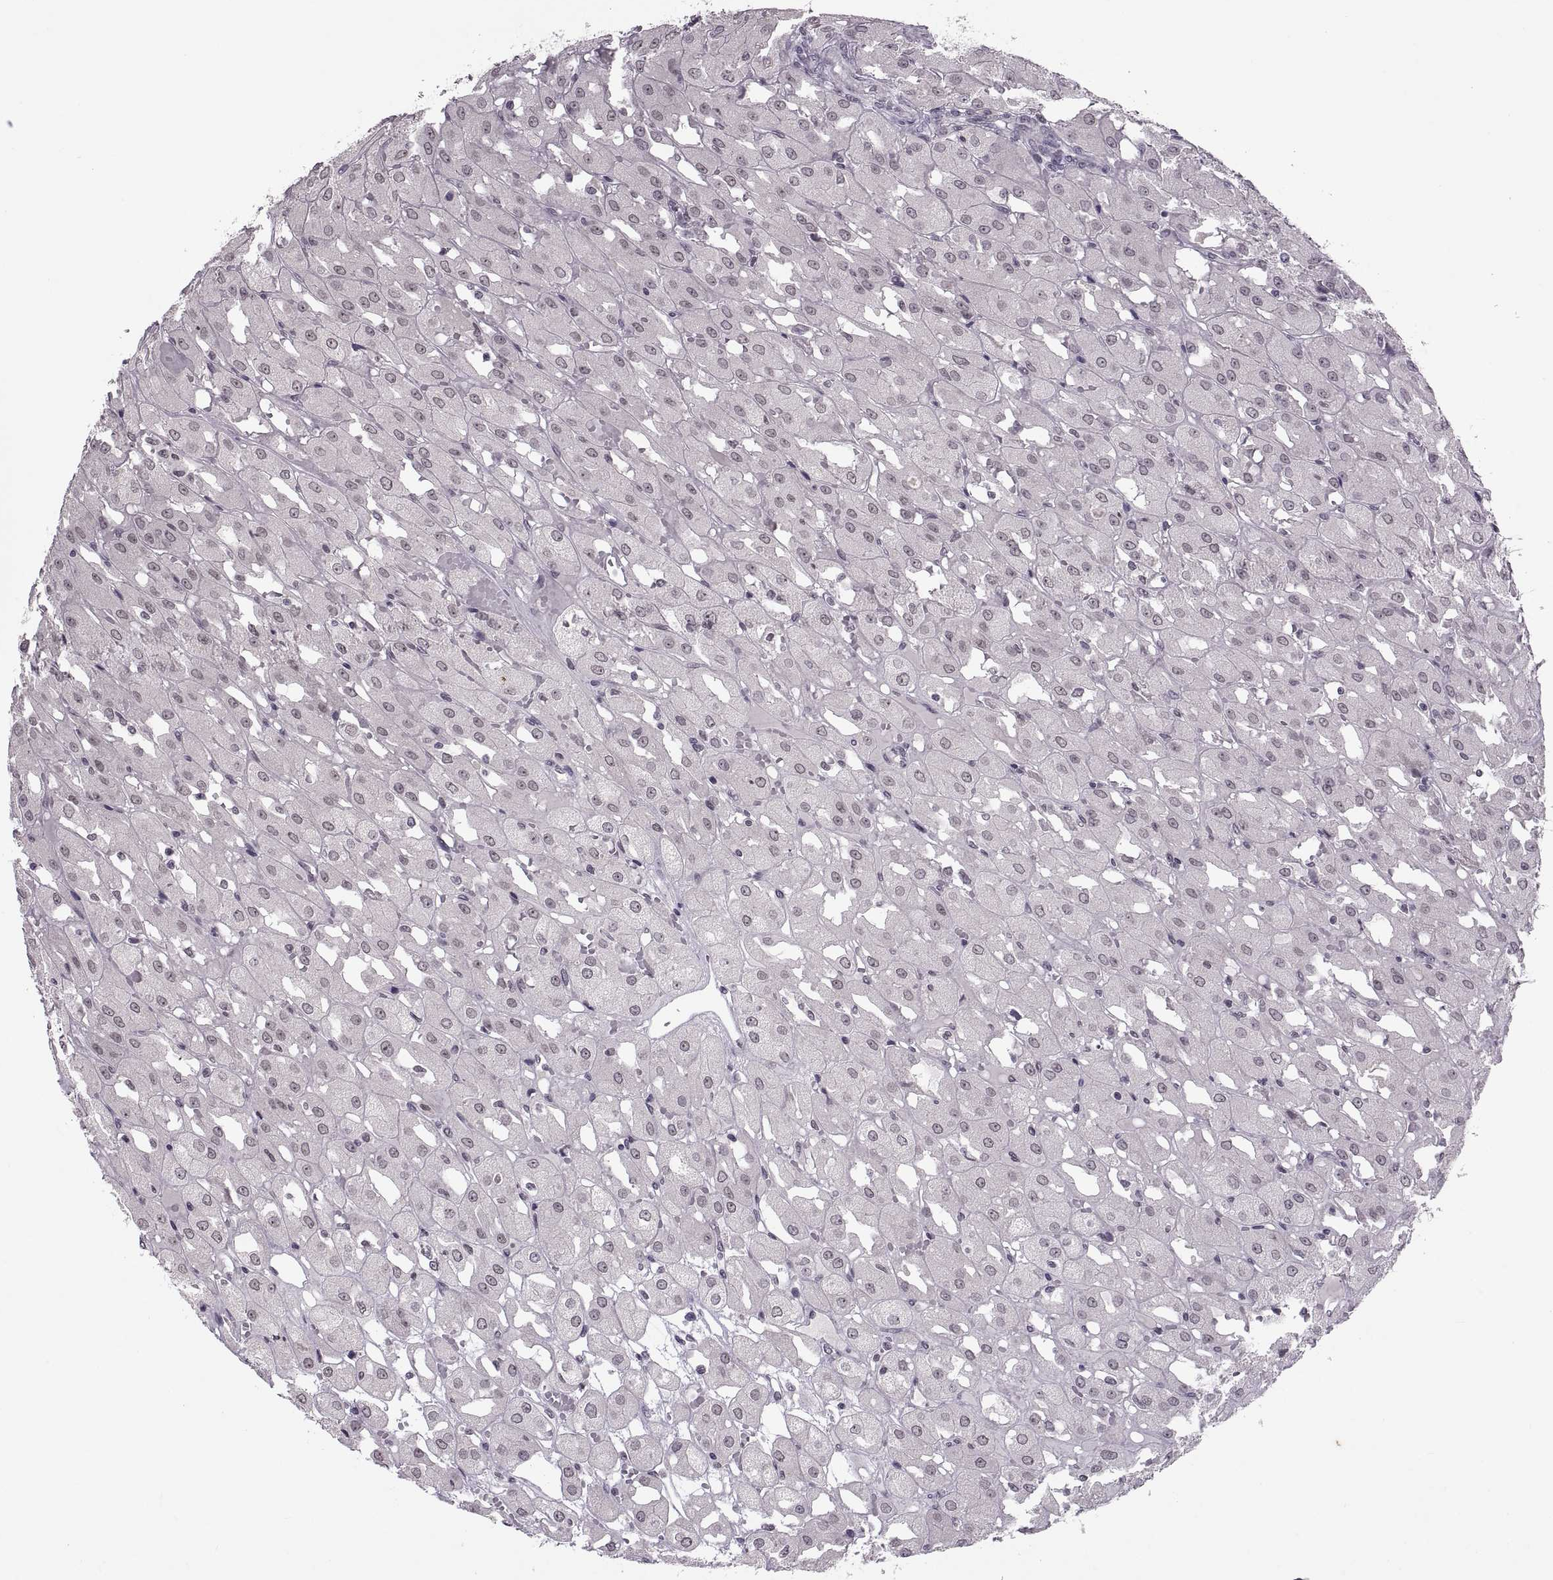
{"staining": {"intensity": "negative", "quantity": "none", "location": "none"}, "tissue": "renal cancer", "cell_type": "Tumor cells", "image_type": "cancer", "snomed": [{"axis": "morphology", "description": "Adenocarcinoma, NOS"}, {"axis": "topography", "description": "Kidney"}], "caption": "Human adenocarcinoma (renal) stained for a protein using immunohistochemistry (IHC) demonstrates no positivity in tumor cells.", "gene": "OTP", "patient": {"sex": "male", "age": 72}}